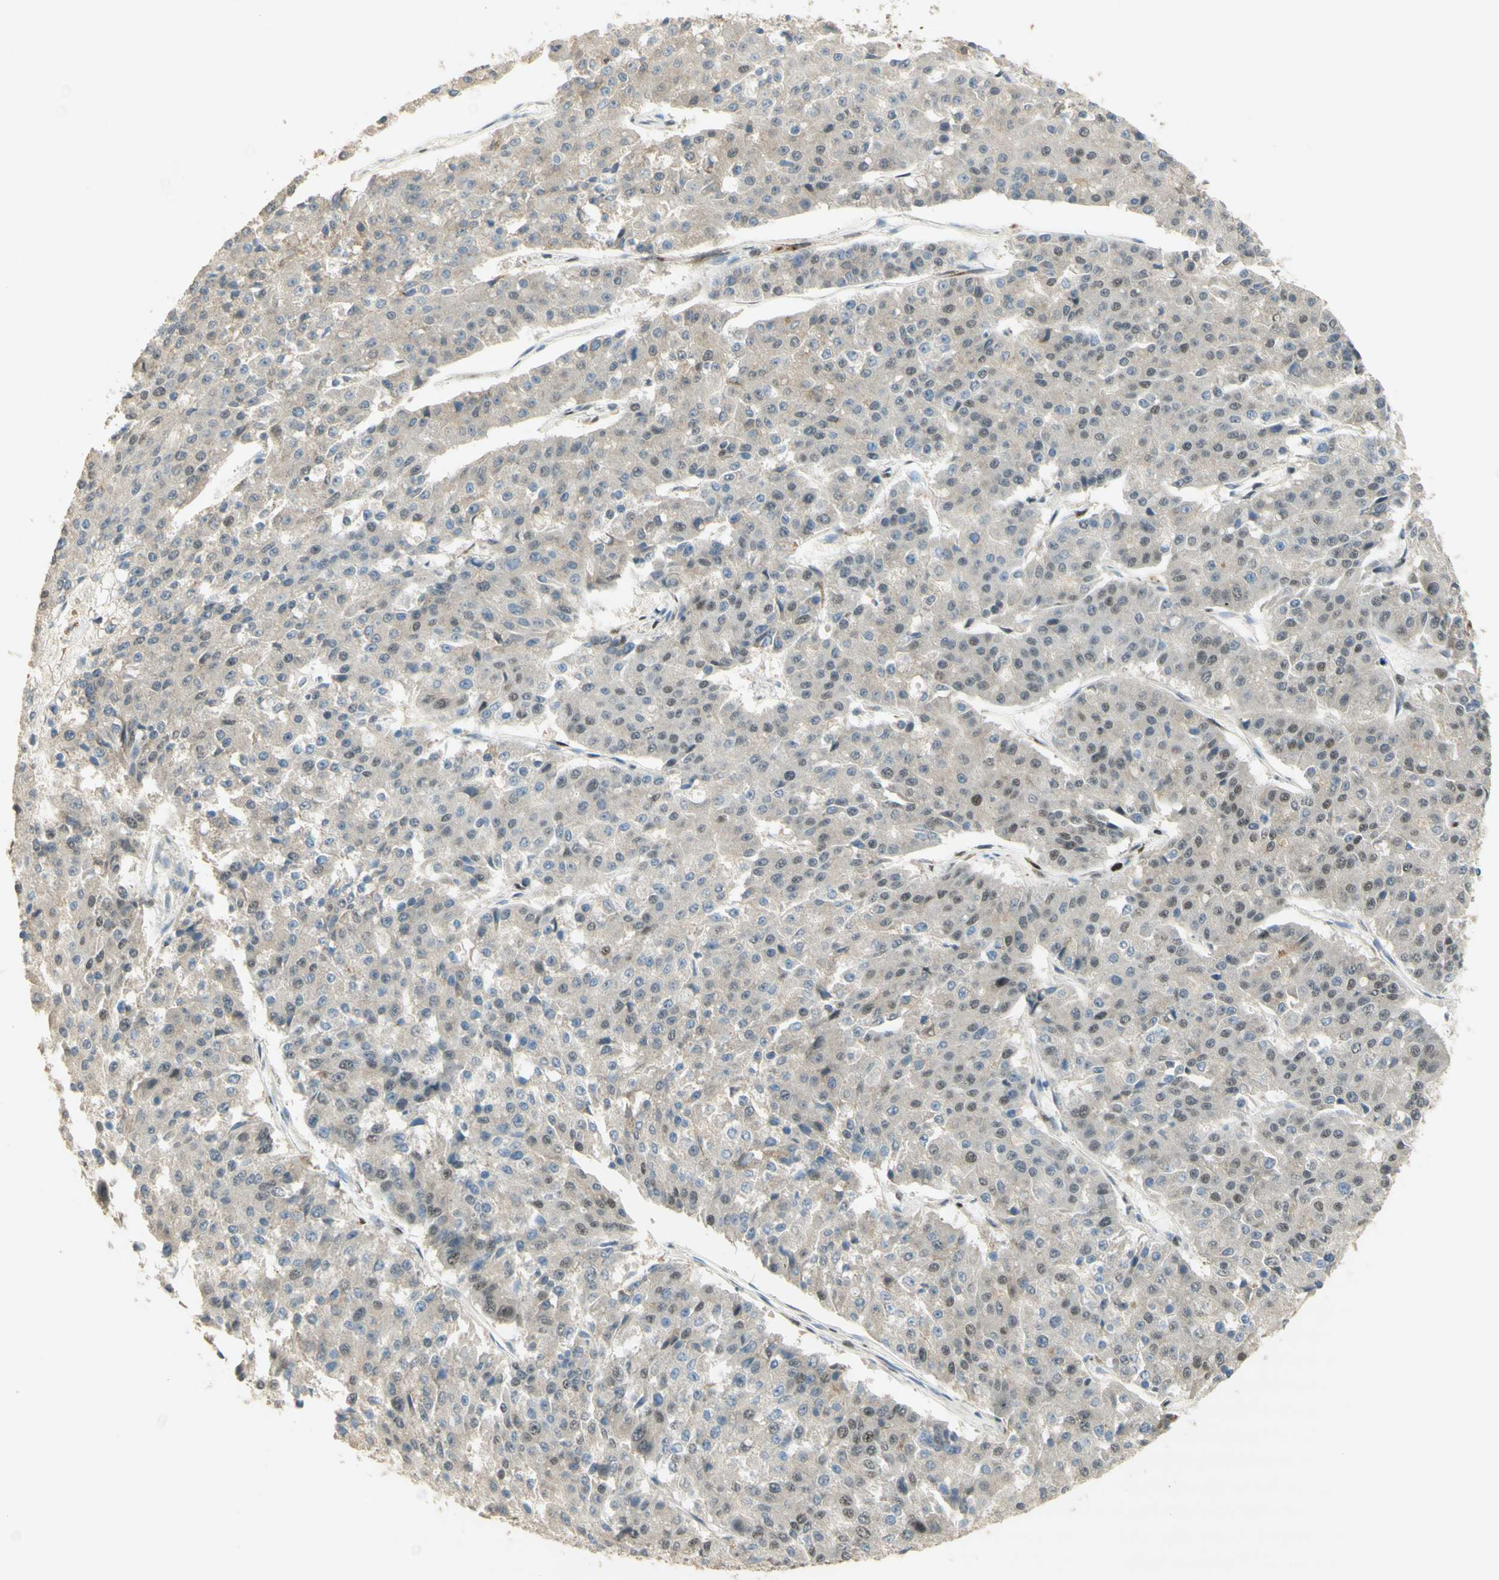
{"staining": {"intensity": "weak", "quantity": "<25%", "location": "nuclear"}, "tissue": "pancreatic cancer", "cell_type": "Tumor cells", "image_type": "cancer", "snomed": [{"axis": "morphology", "description": "Adenocarcinoma, NOS"}, {"axis": "topography", "description": "Pancreas"}], "caption": "This photomicrograph is of pancreatic adenocarcinoma stained with IHC to label a protein in brown with the nuclei are counter-stained blue. There is no expression in tumor cells. The staining is performed using DAB (3,3'-diaminobenzidine) brown chromogen with nuclei counter-stained in using hematoxylin.", "gene": "FOXP1", "patient": {"sex": "male", "age": 50}}